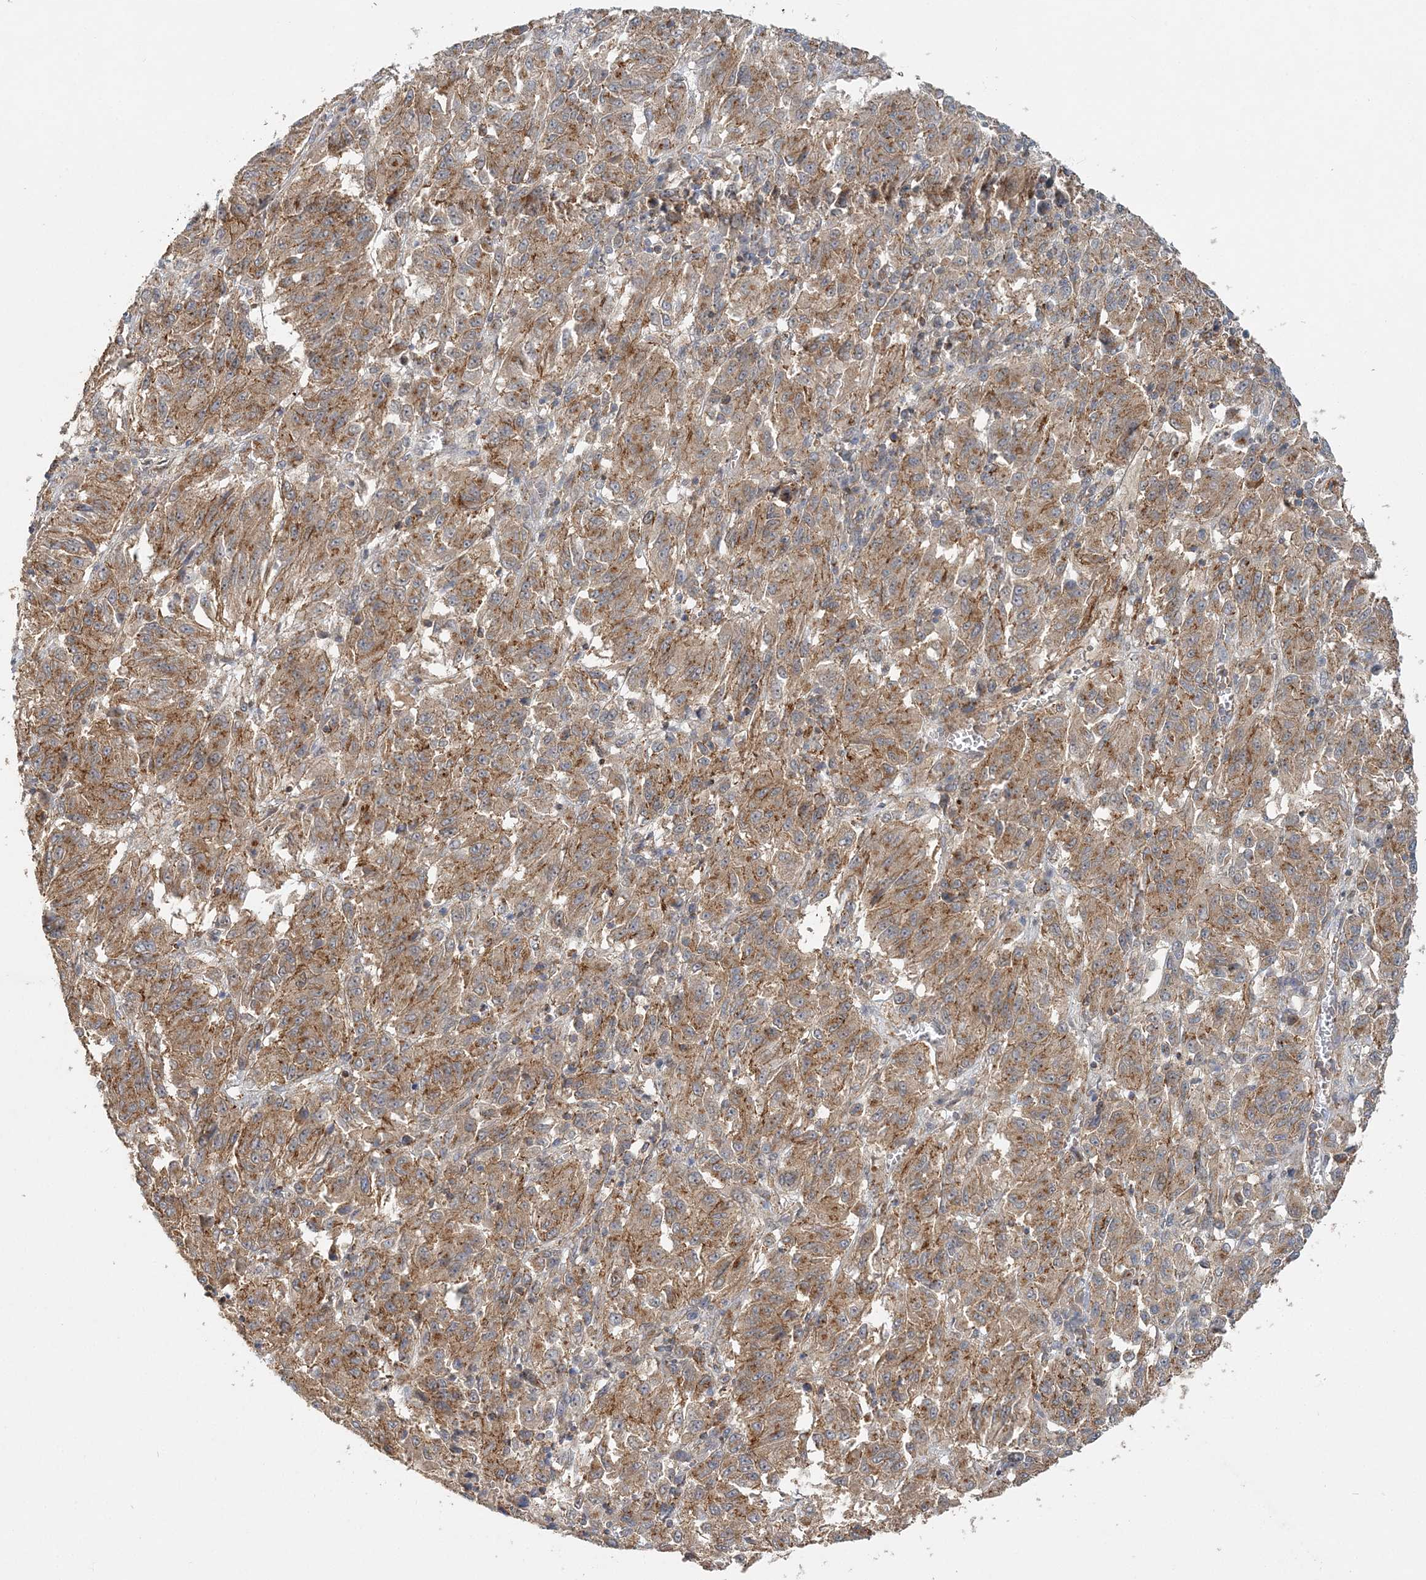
{"staining": {"intensity": "moderate", "quantity": ">75%", "location": "cytoplasmic/membranous"}, "tissue": "melanoma", "cell_type": "Tumor cells", "image_type": "cancer", "snomed": [{"axis": "morphology", "description": "Malignant melanoma, Metastatic site"}, {"axis": "topography", "description": "Lung"}], "caption": "A brown stain highlights moderate cytoplasmic/membranous staining of a protein in human melanoma tumor cells.", "gene": "MAT2B", "patient": {"sex": "male", "age": 64}}